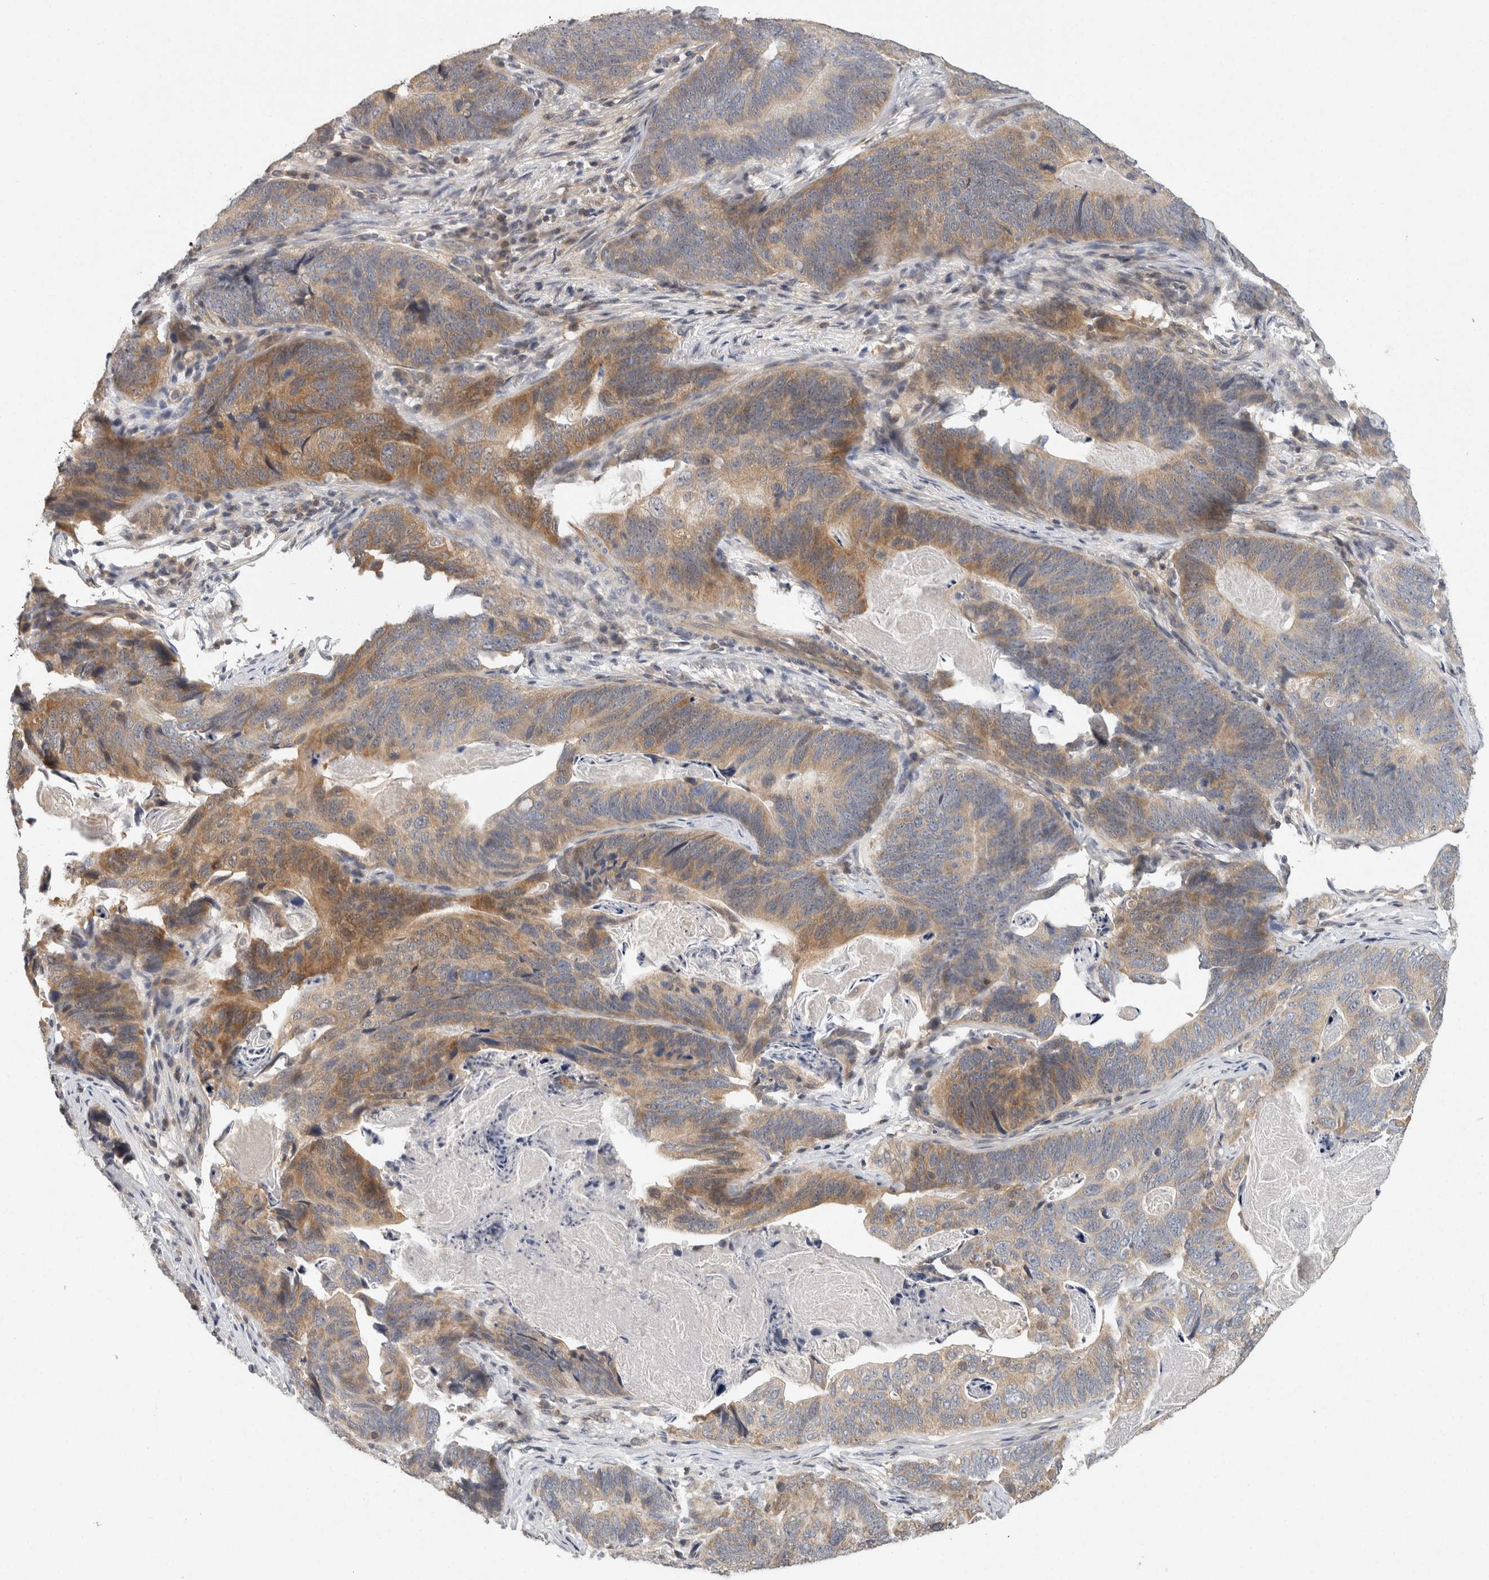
{"staining": {"intensity": "moderate", "quantity": ">75%", "location": "cytoplasmic/membranous"}, "tissue": "stomach cancer", "cell_type": "Tumor cells", "image_type": "cancer", "snomed": [{"axis": "morphology", "description": "Normal tissue, NOS"}, {"axis": "morphology", "description": "Adenocarcinoma, NOS"}, {"axis": "topography", "description": "Stomach"}], "caption": "Immunohistochemistry image of neoplastic tissue: human stomach cancer (adenocarcinoma) stained using immunohistochemistry (IHC) demonstrates medium levels of moderate protein expression localized specifically in the cytoplasmic/membranous of tumor cells, appearing as a cytoplasmic/membranous brown color.", "gene": "ACAT2", "patient": {"sex": "female", "age": 89}}